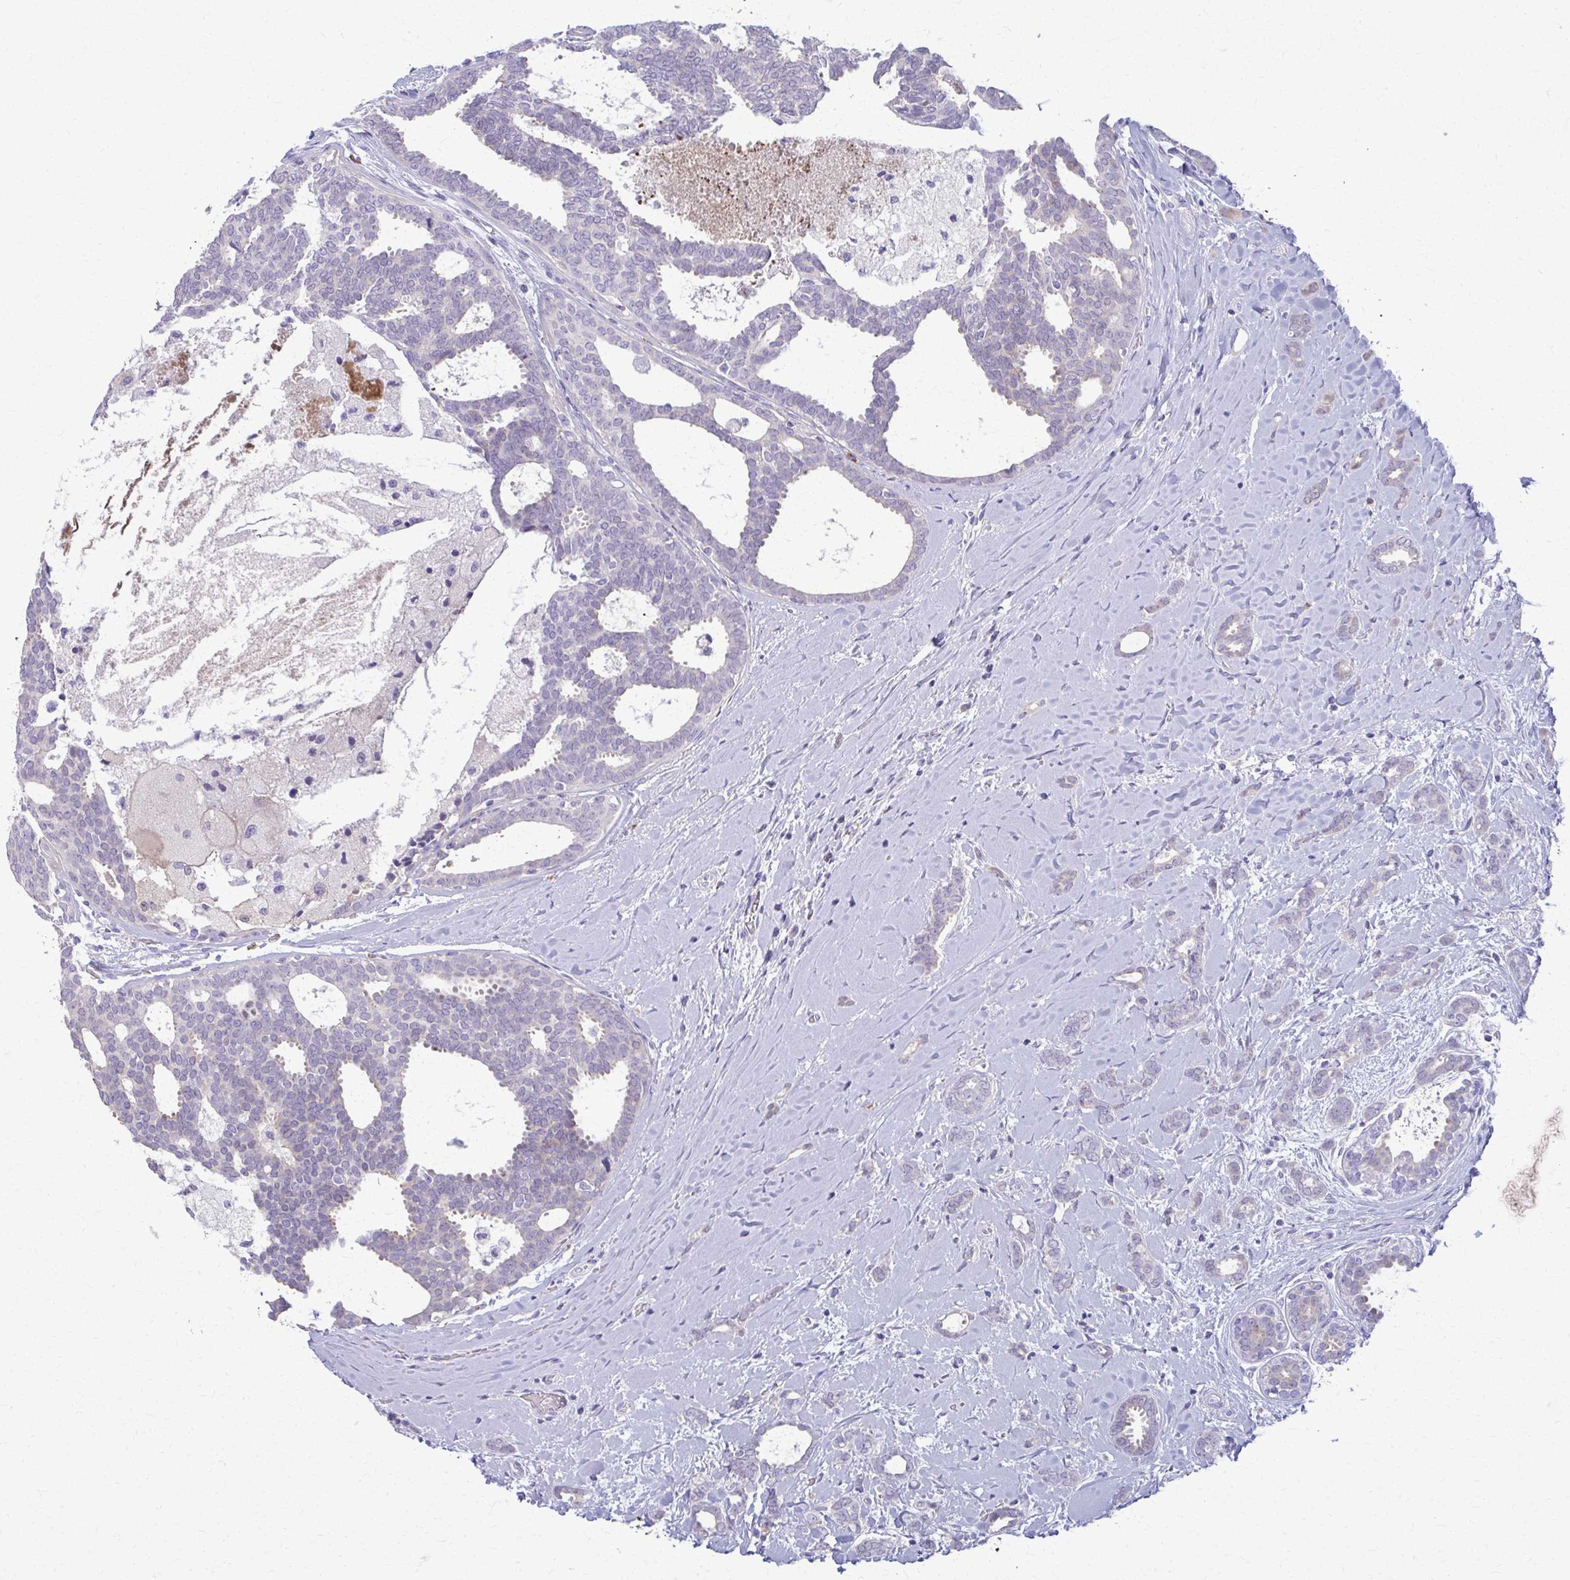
{"staining": {"intensity": "weak", "quantity": "<25%", "location": "cytoplasmic/membranous"}, "tissue": "breast cancer", "cell_type": "Tumor cells", "image_type": "cancer", "snomed": [{"axis": "morphology", "description": "Intraductal carcinoma, in situ"}, {"axis": "morphology", "description": "Duct carcinoma"}, {"axis": "morphology", "description": "Lobular carcinoma, in situ"}, {"axis": "topography", "description": "Breast"}], "caption": "Protein analysis of breast lobular carcinoma in situ displays no significant expression in tumor cells.", "gene": "OR4M1", "patient": {"sex": "female", "age": 44}}